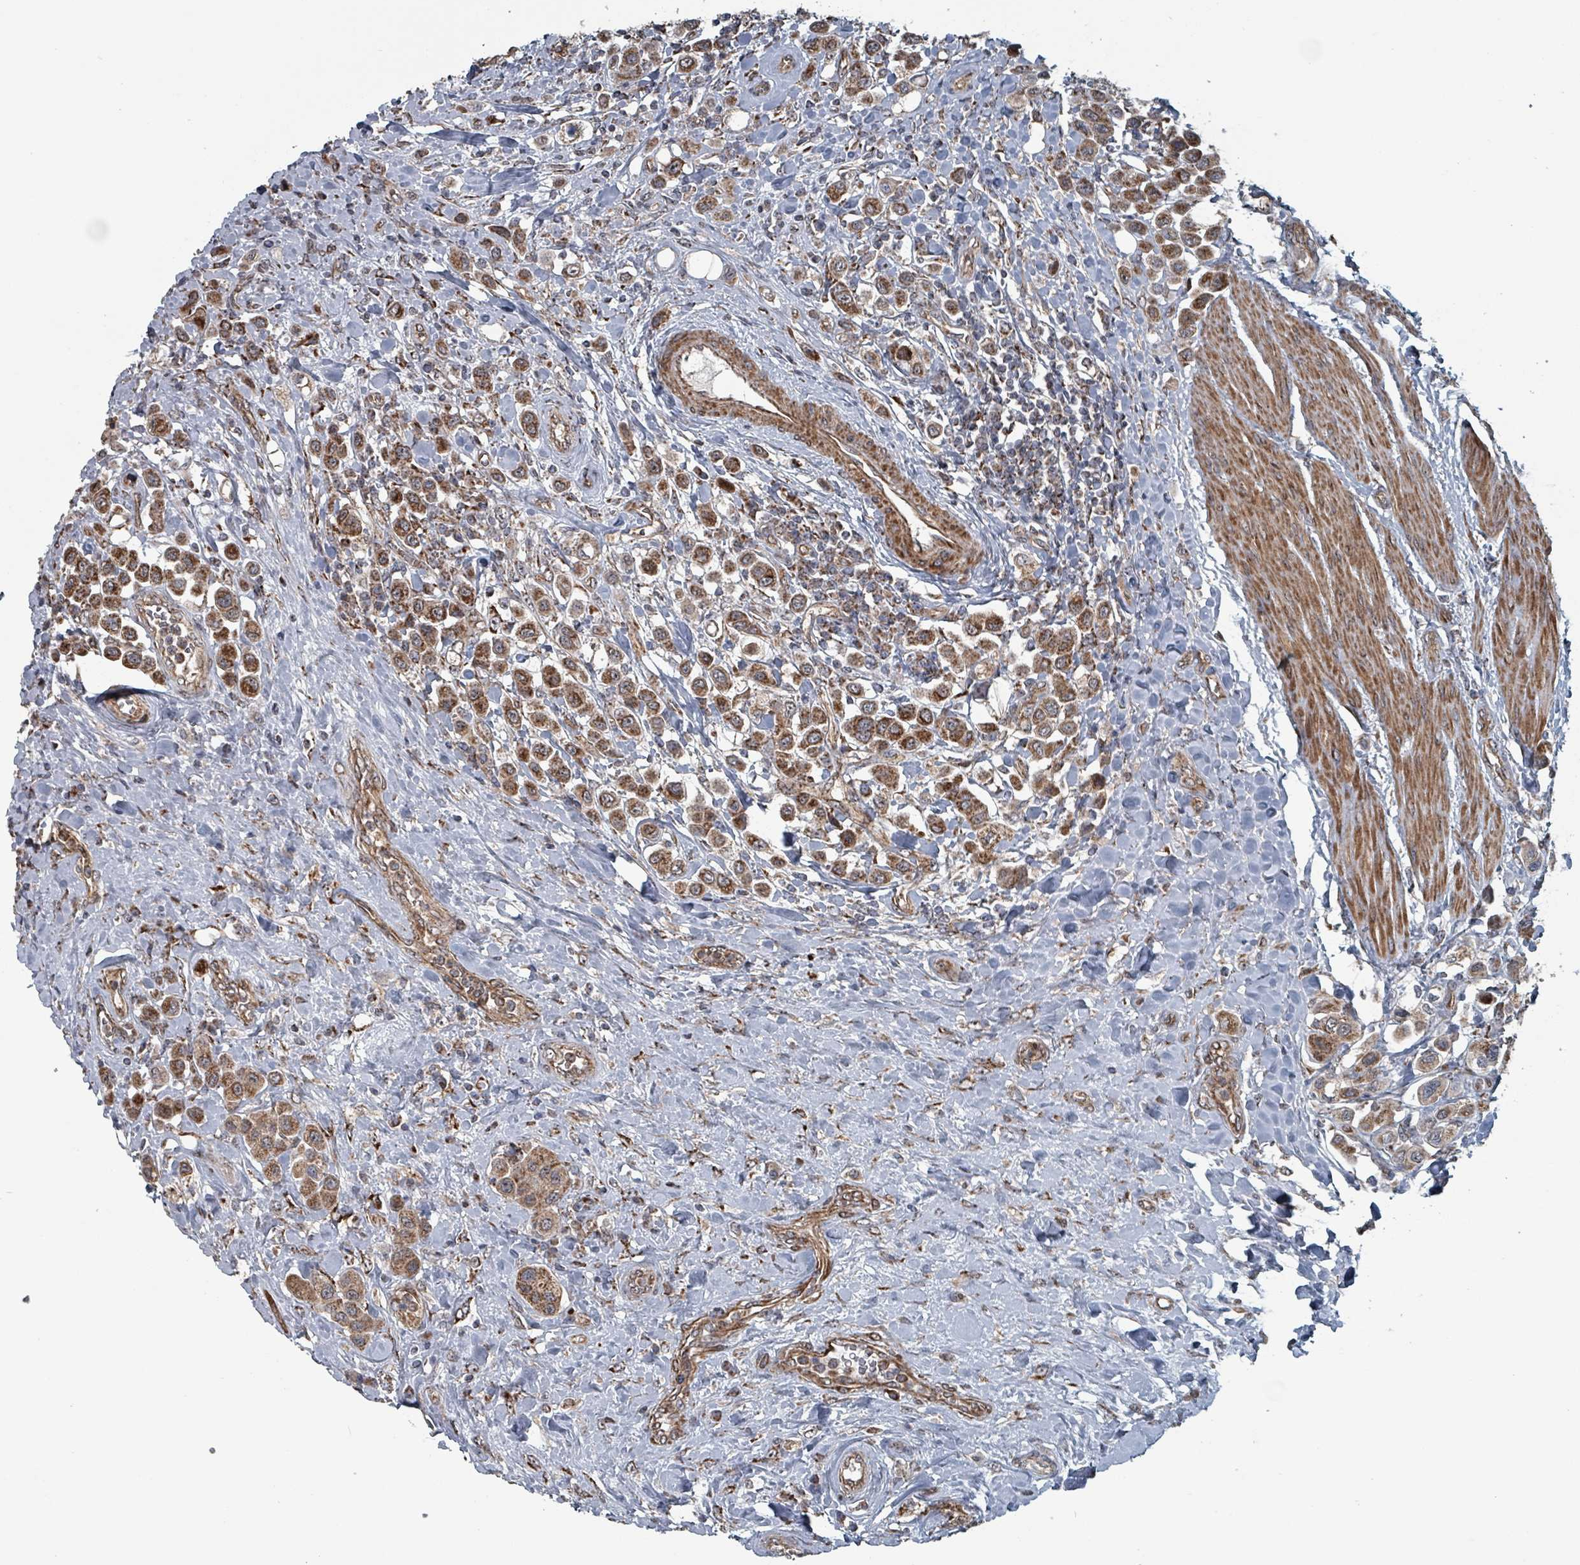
{"staining": {"intensity": "strong", "quantity": ">75%", "location": "cytoplasmic/membranous"}, "tissue": "urothelial cancer", "cell_type": "Tumor cells", "image_type": "cancer", "snomed": [{"axis": "morphology", "description": "Urothelial carcinoma, High grade"}, {"axis": "topography", "description": "Urinary bladder"}], "caption": "Immunohistochemistry (IHC) micrograph of neoplastic tissue: high-grade urothelial carcinoma stained using IHC displays high levels of strong protein expression localized specifically in the cytoplasmic/membranous of tumor cells, appearing as a cytoplasmic/membranous brown color.", "gene": "MRPL4", "patient": {"sex": "male", "age": 50}}